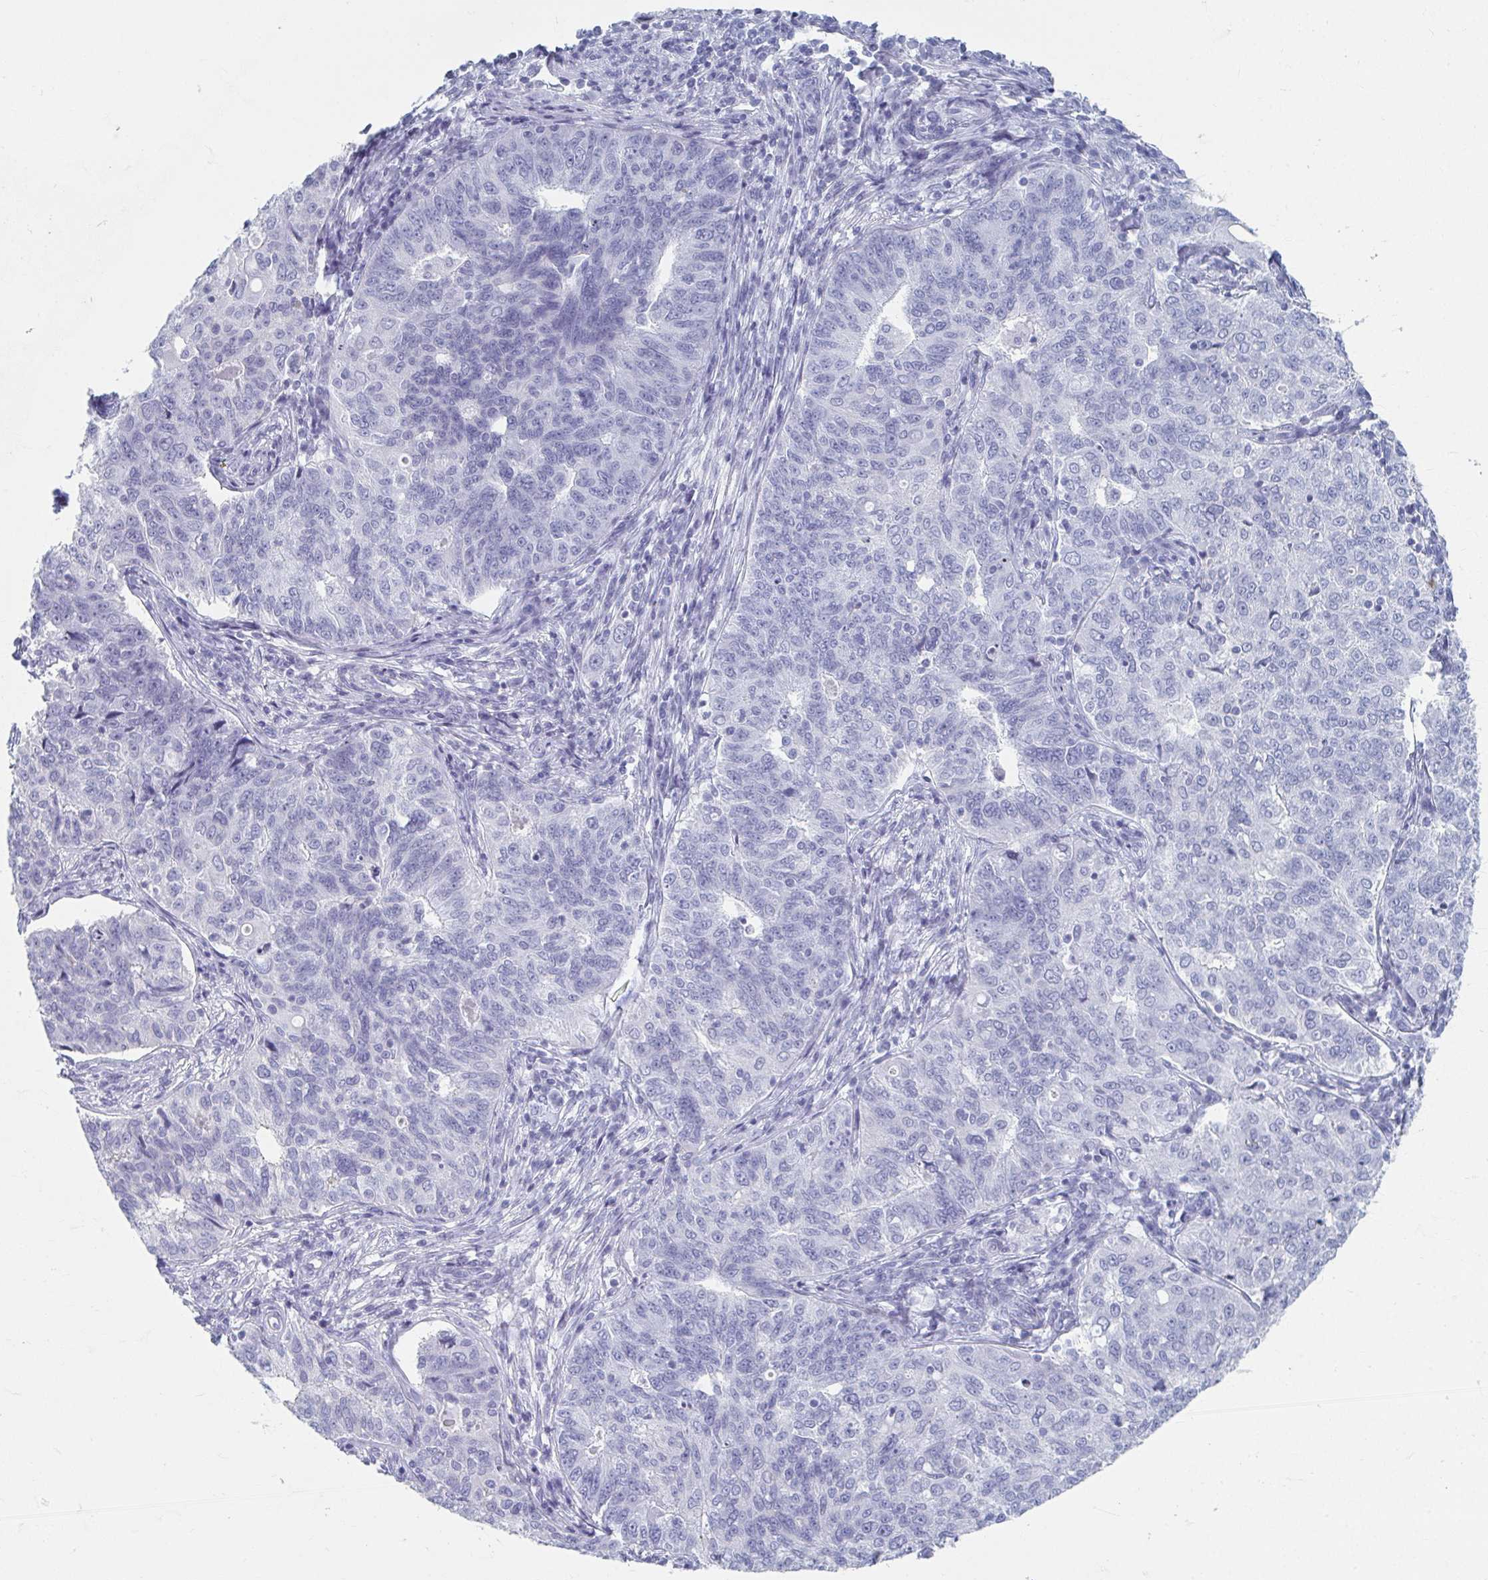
{"staining": {"intensity": "negative", "quantity": "none", "location": "none"}, "tissue": "endometrial cancer", "cell_type": "Tumor cells", "image_type": "cancer", "snomed": [{"axis": "morphology", "description": "Adenocarcinoma, NOS"}, {"axis": "topography", "description": "Endometrium"}], "caption": "Image shows no significant protein staining in tumor cells of endometrial adenocarcinoma.", "gene": "GHRL", "patient": {"sex": "female", "age": 43}}